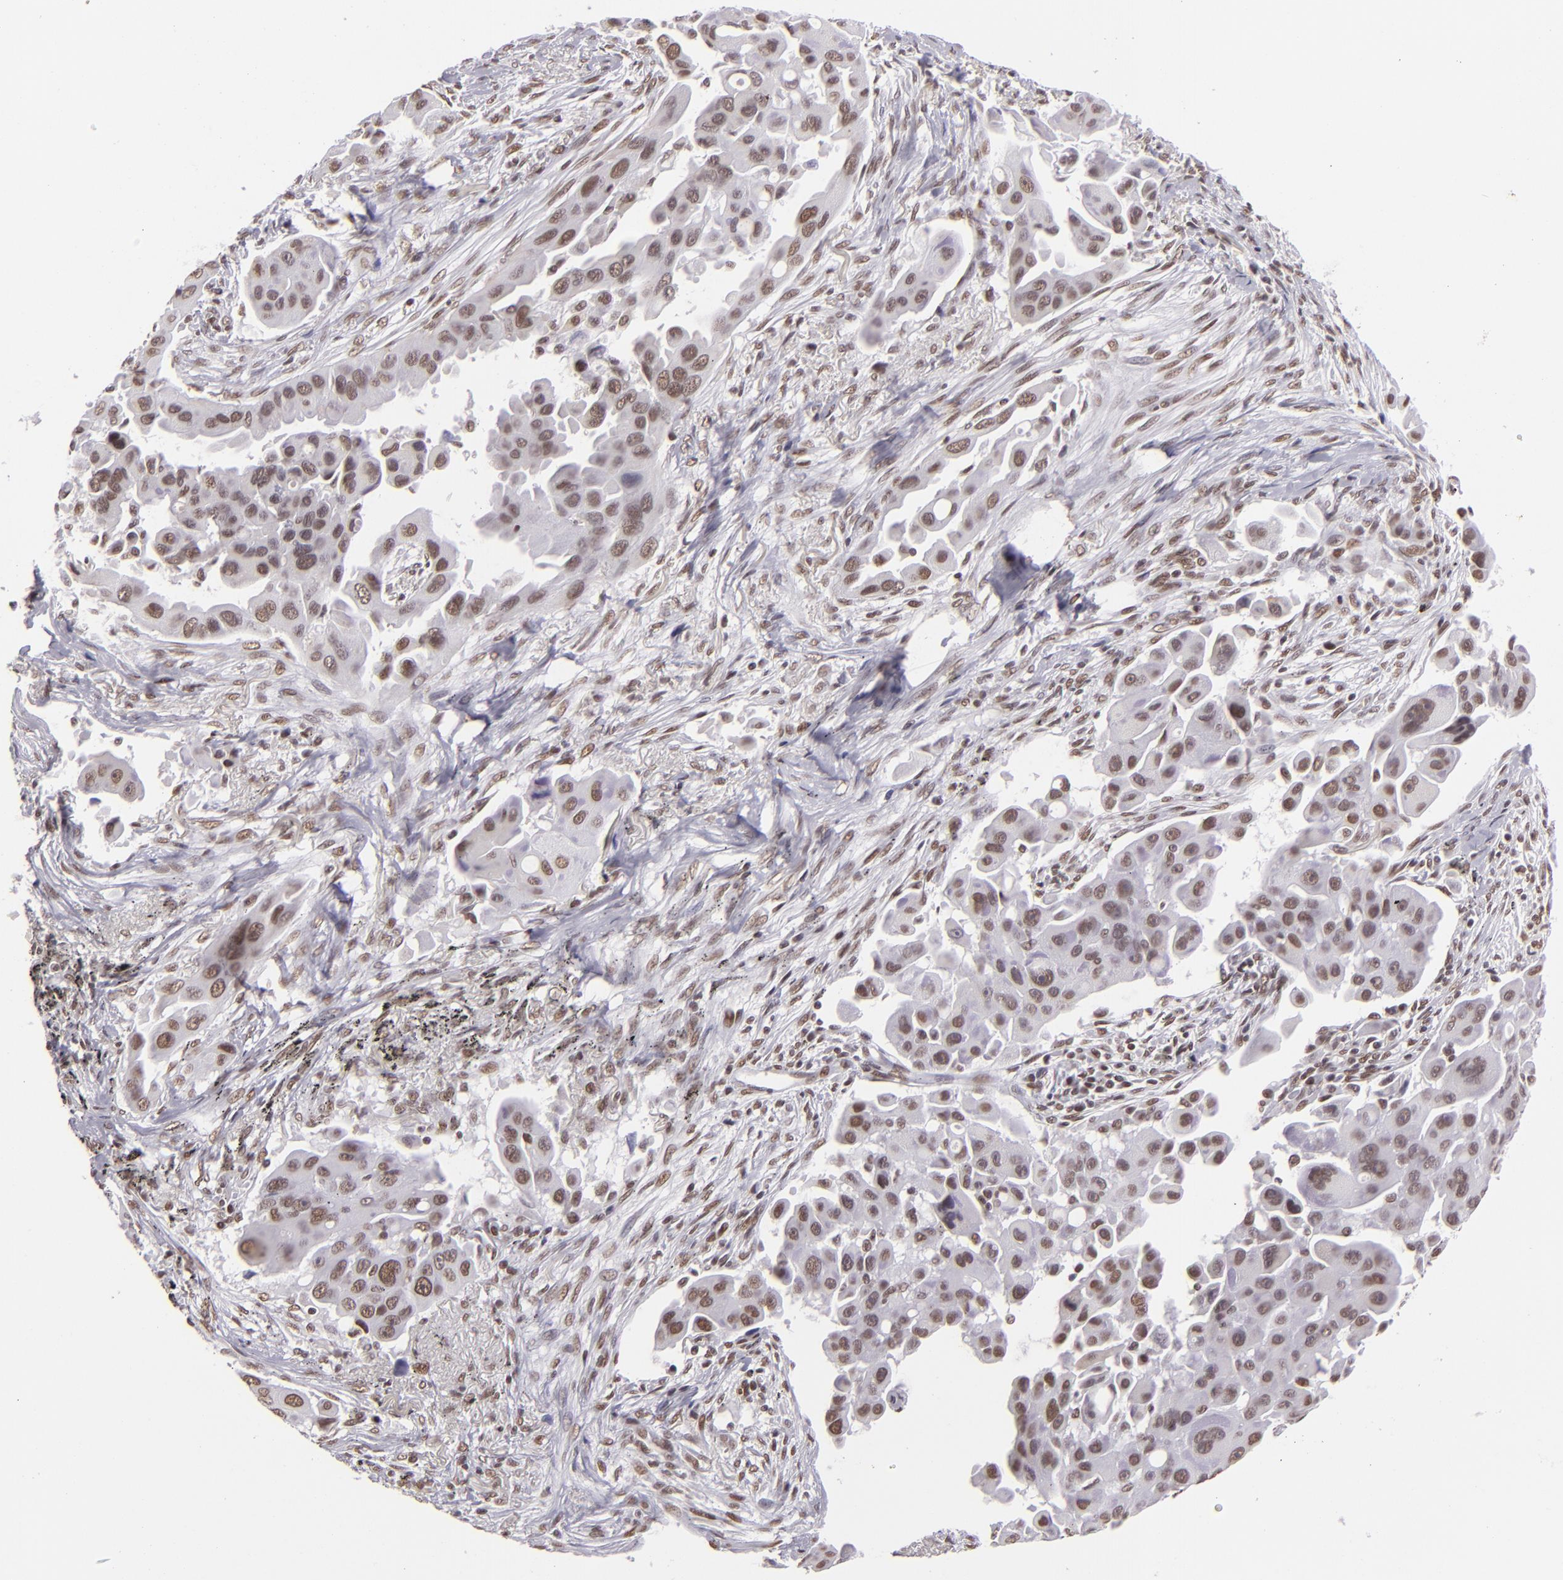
{"staining": {"intensity": "weak", "quantity": ">75%", "location": "nuclear"}, "tissue": "lung cancer", "cell_type": "Tumor cells", "image_type": "cancer", "snomed": [{"axis": "morphology", "description": "Adenocarcinoma, NOS"}, {"axis": "topography", "description": "Lung"}], "caption": "Immunohistochemical staining of lung cancer demonstrates weak nuclear protein positivity in about >75% of tumor cells.", "gene": "BRD8", "patient": {"sex": "male", "age": 68}}